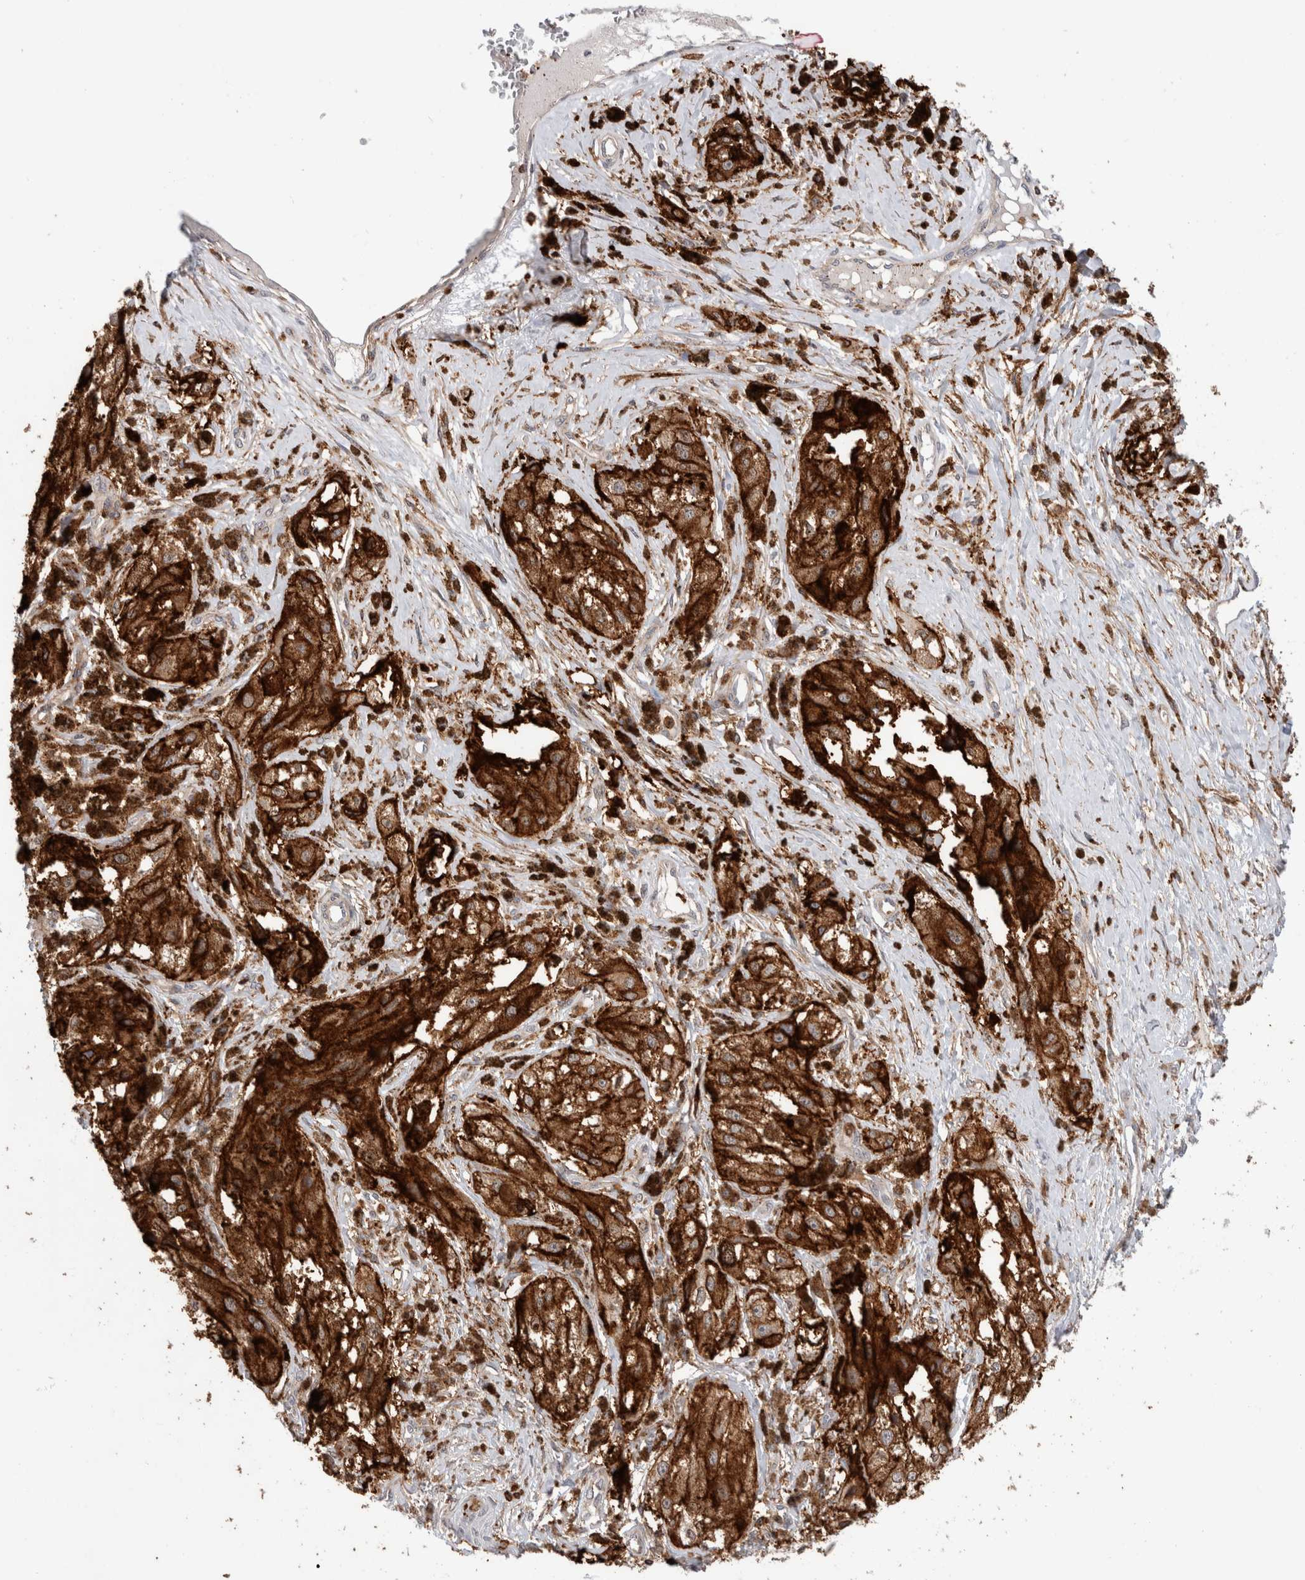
{"staining": {"intensity": "strong", "quantity": ">75%", "location": "cytoplasmic/membranous"}, "tissue": "melanoma", "cell_type": "Tumor cells", "image_type": "cancer", "snomed": [{"axis": "morphology", "description": "Malignant melanoma, NOS"}, {"axis": "topography", "description": "Skin"}], "caption": "Malignant melanoma stained with a brown dye shows strong cytoplasmic/membranous positive positivity in about >75% of tumor cells.", "gene": "CCDC88B", "patient": {"sex": "male", "age": 88}}